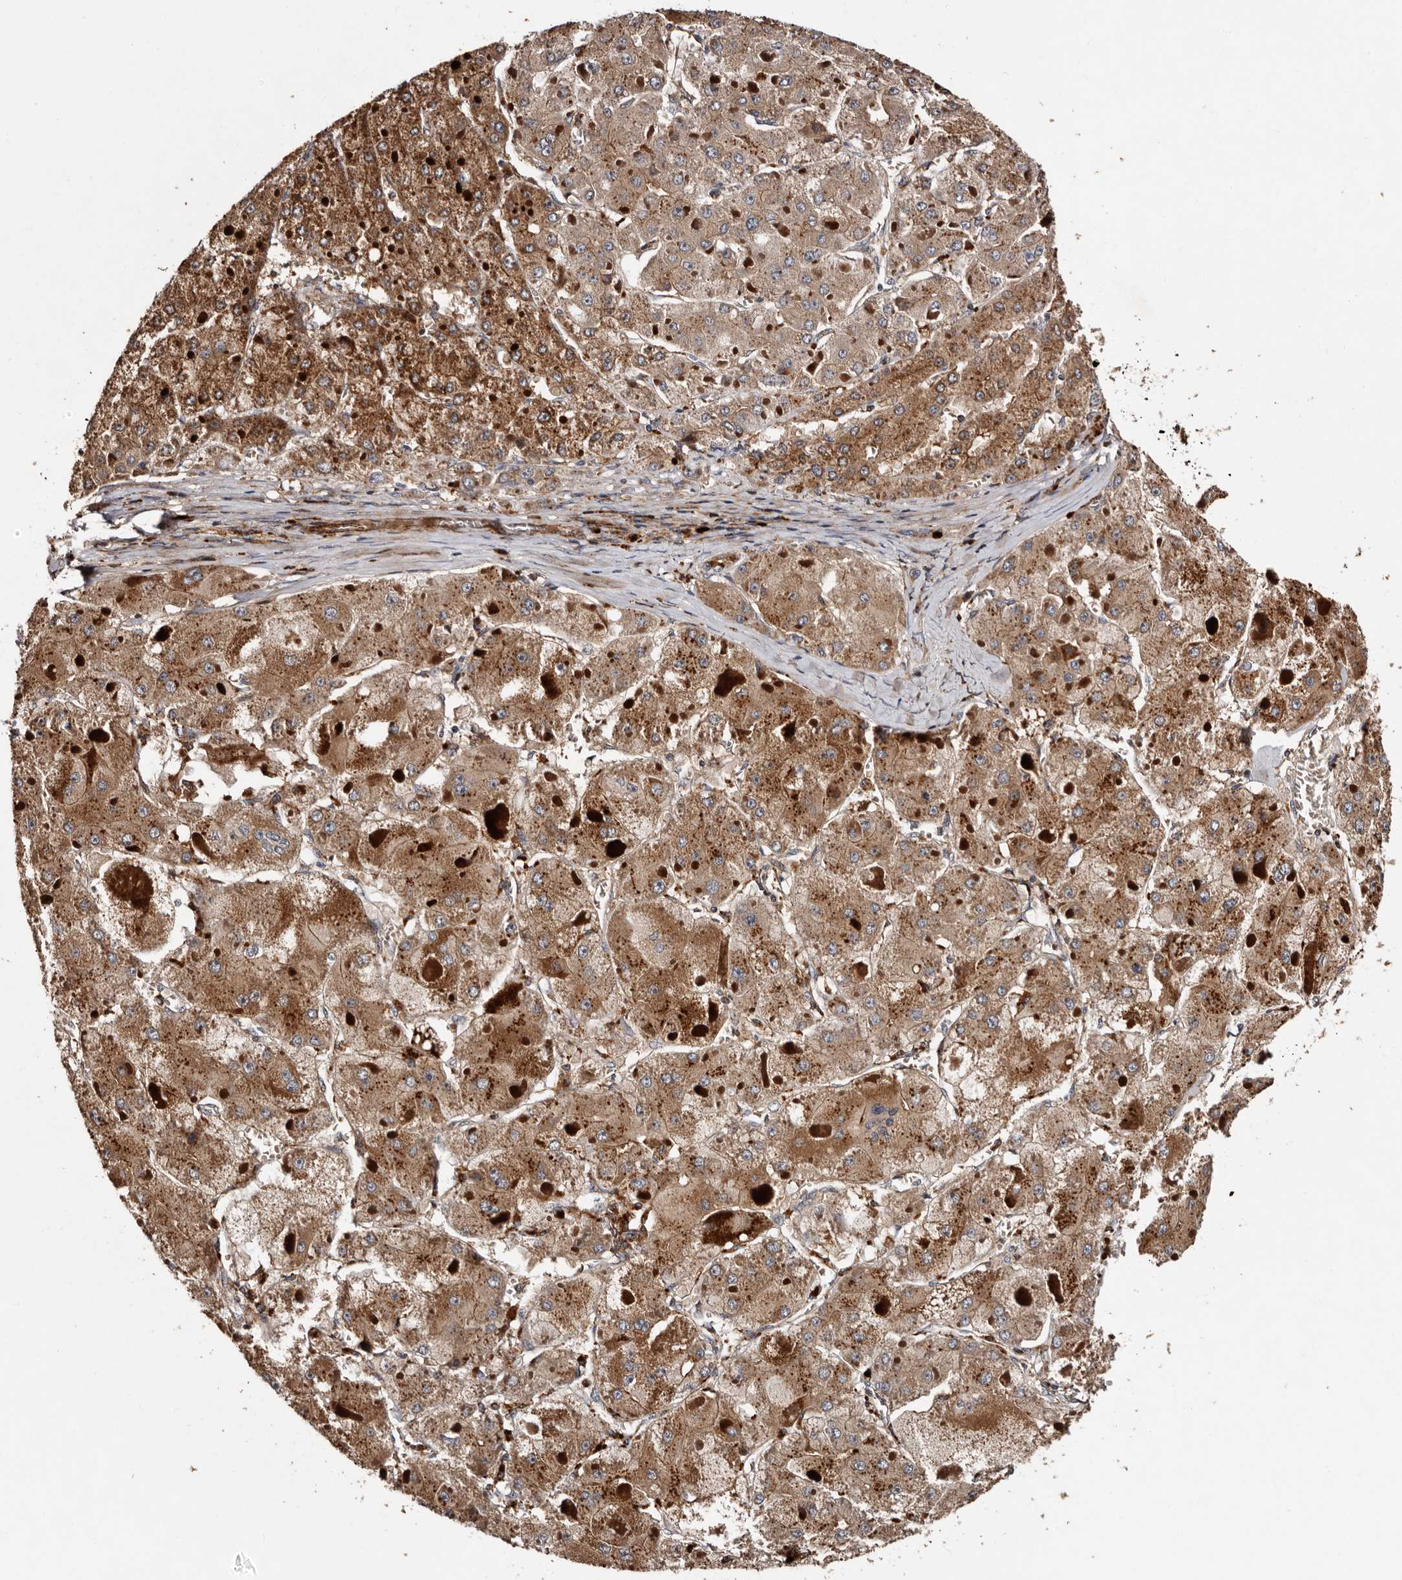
{"staining": {"intensity": "moderate", "quantity": ">75%", "location": "cytoplasmic/membranous"}, "tissue": "liver cancer", "cell_type": "Tumor cells", "image_type": "cancer", "snomed": [{"axis": "morphology", "description": "Carcinoma, Hepatocellular, NOS"}, {"axis": "topography", "description": "Liver"}], "caption": "Protein expression analysis of hepatocellular carcinoma (liver) demonstrates moderate cytoplasmic/membranous positivity in about >75% of tumor cells. (Stains: DAB in brown, nuclei in blue, Microscopy: brightfield microscopy at high magnification).", "gene": "PRKD3", "patient": {"sex": "female", "age": 73}}